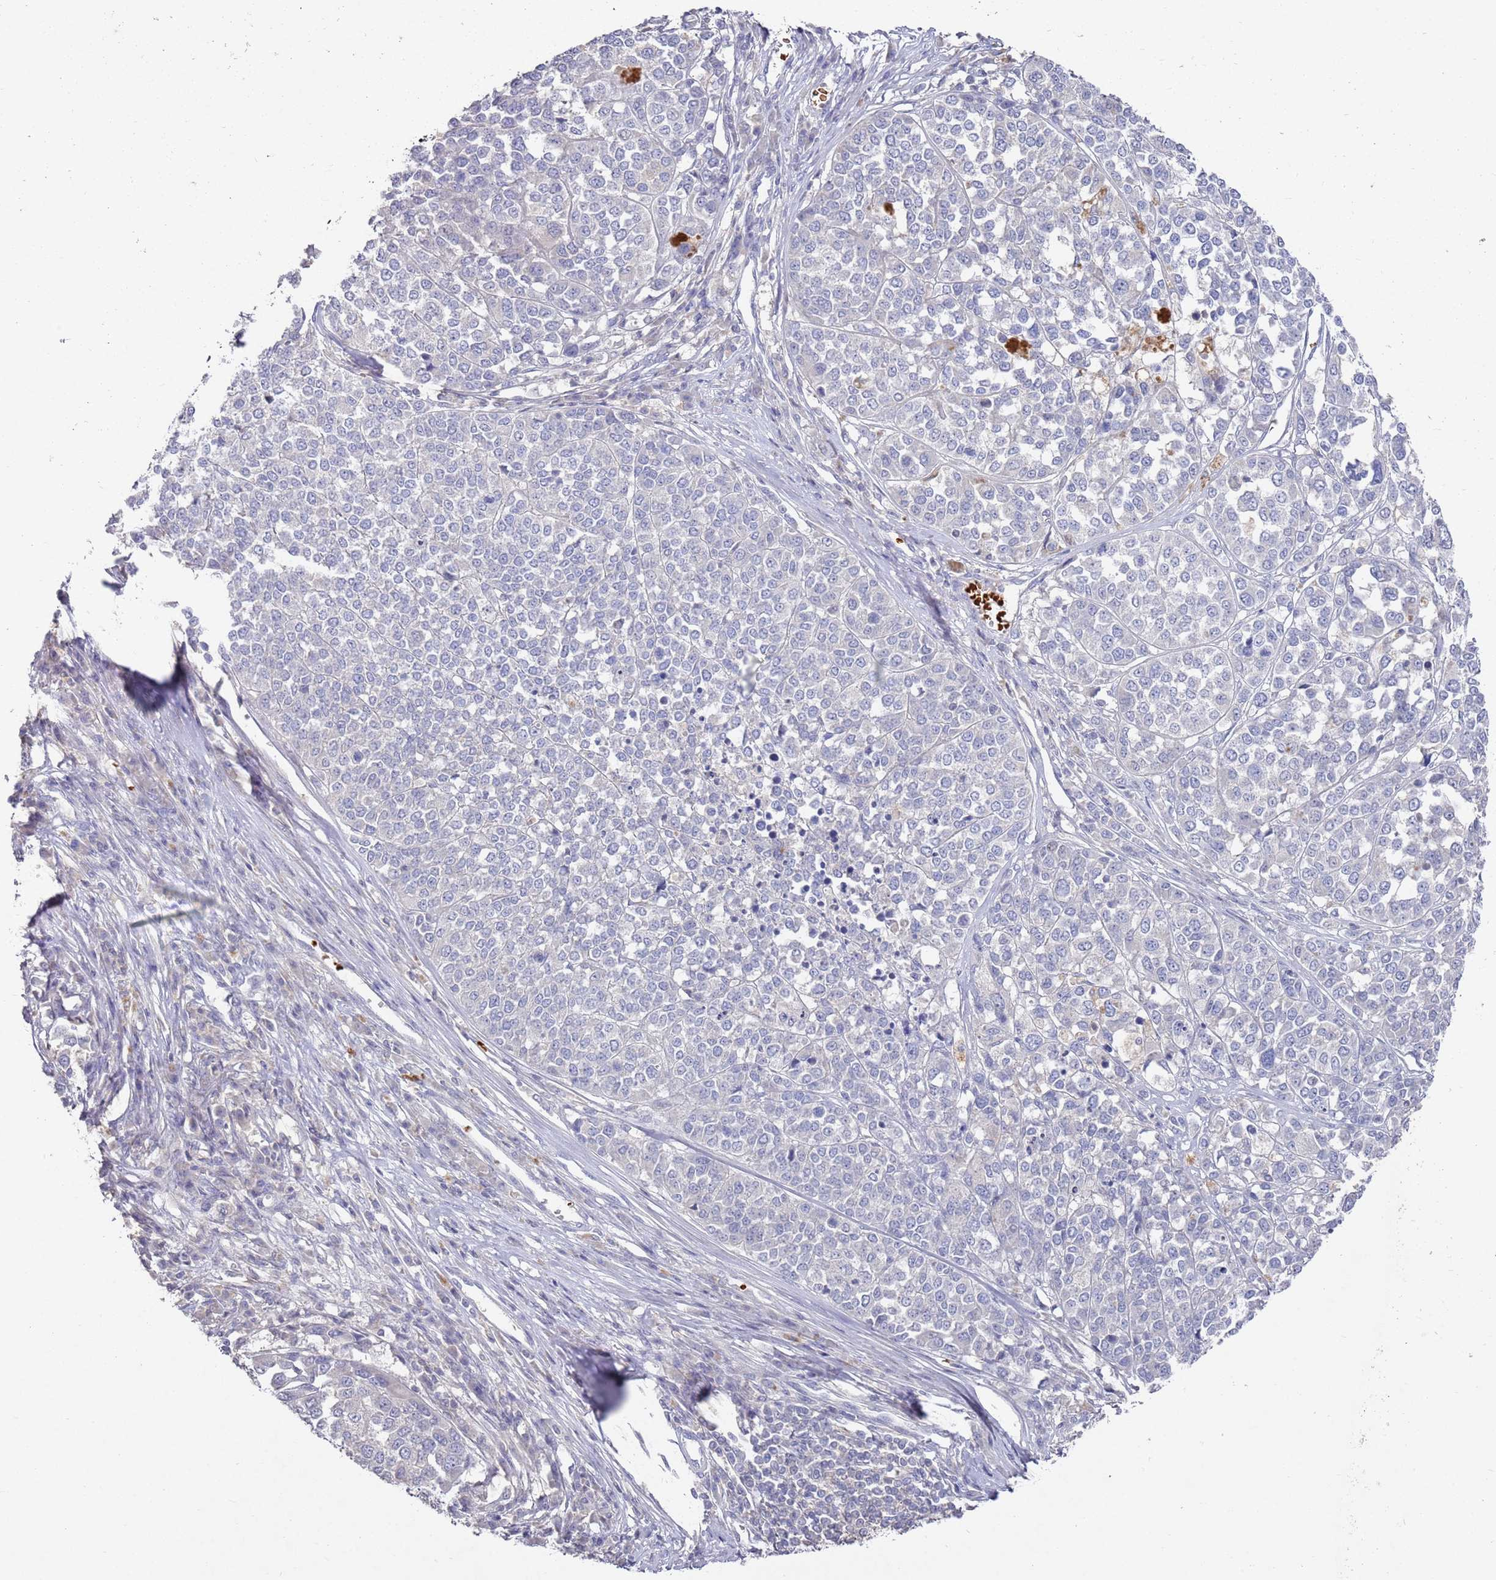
{"staining": {"intensity": "negative", "quantity": "none", "location": "none"}, "tissue": "melanoma", "cell_type": "Tumor cells", "image_type": "cancer", "snomed": [{"axis": "morphology", "description": "Malignant melanoma, Metastatic site"}, {"axis": "topography", "description": "Lymph node"}], "caption": "Immunohistochemistry photomicrograph of neoplastic tissue: human melanoma stained with DAB (3,3'-diaminobenzidine) exhibits no significant protein expression in tumor cells.", "gene": "LACC1", "patient": {"sex": "male", "age": 44}}